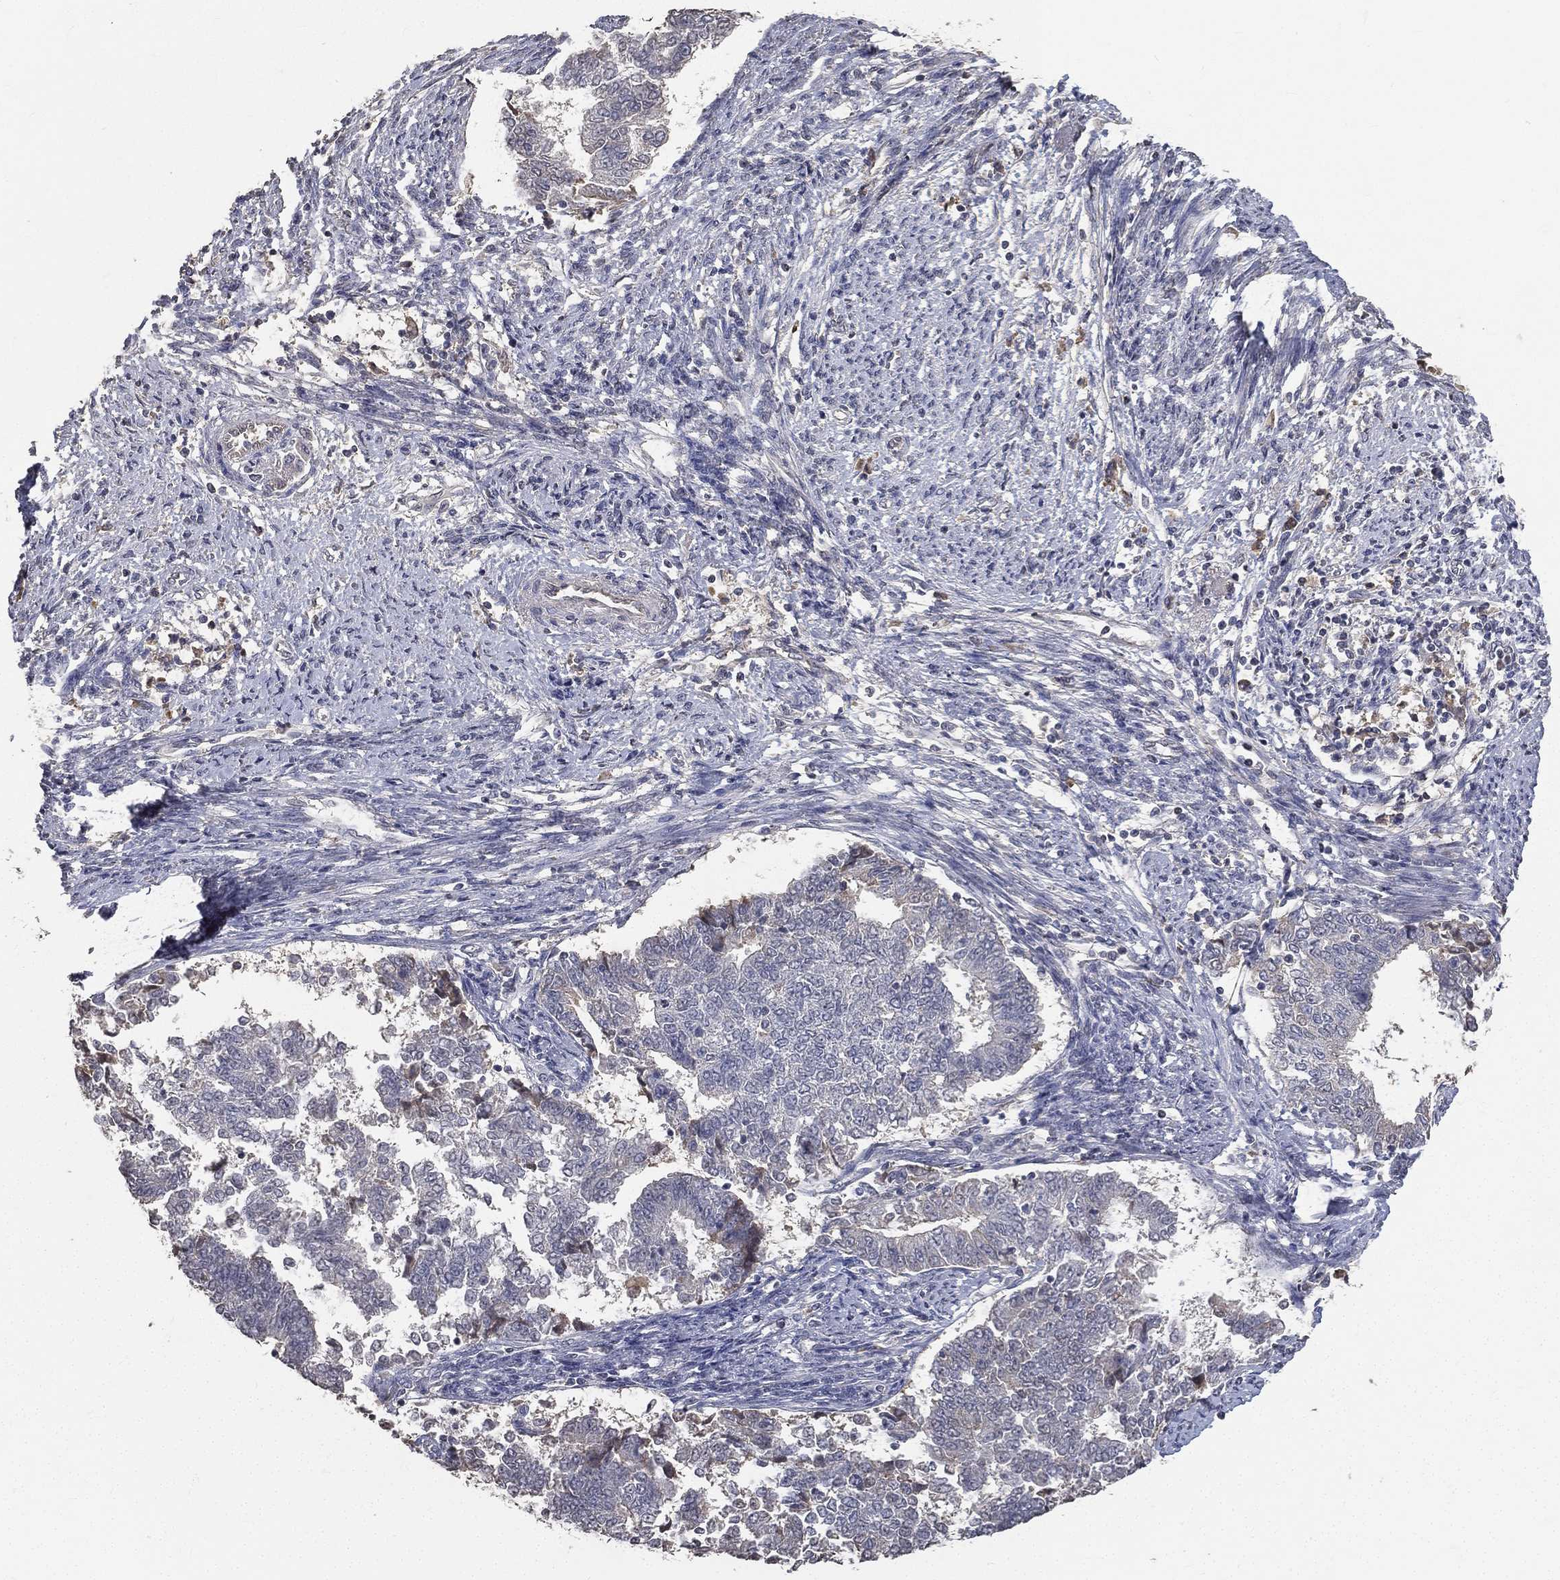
{"staining": {"intensity": "negative", "quantity": "none", "location": "none"}, "tissue": "endometrial cancer", "cell_type": "Tumor cells", "image_type": "cancer", "snomed": [{"axis": "morphology", "description": "Adenocarcinoma, NOS"}, {"axis": "topography", "description": "Endometrium"}], "caption": "Immunohistochemistry (IHC) image of human endometrial adenocarcinoma stained for a protein (brown), which reveals no staining in tumor cells. (DAB (3,3'-diaminobenzidine) immunohistochemistry, high magnification).", "gene": "SNAP25", "patient": {"sex": "female", "age": 65}}